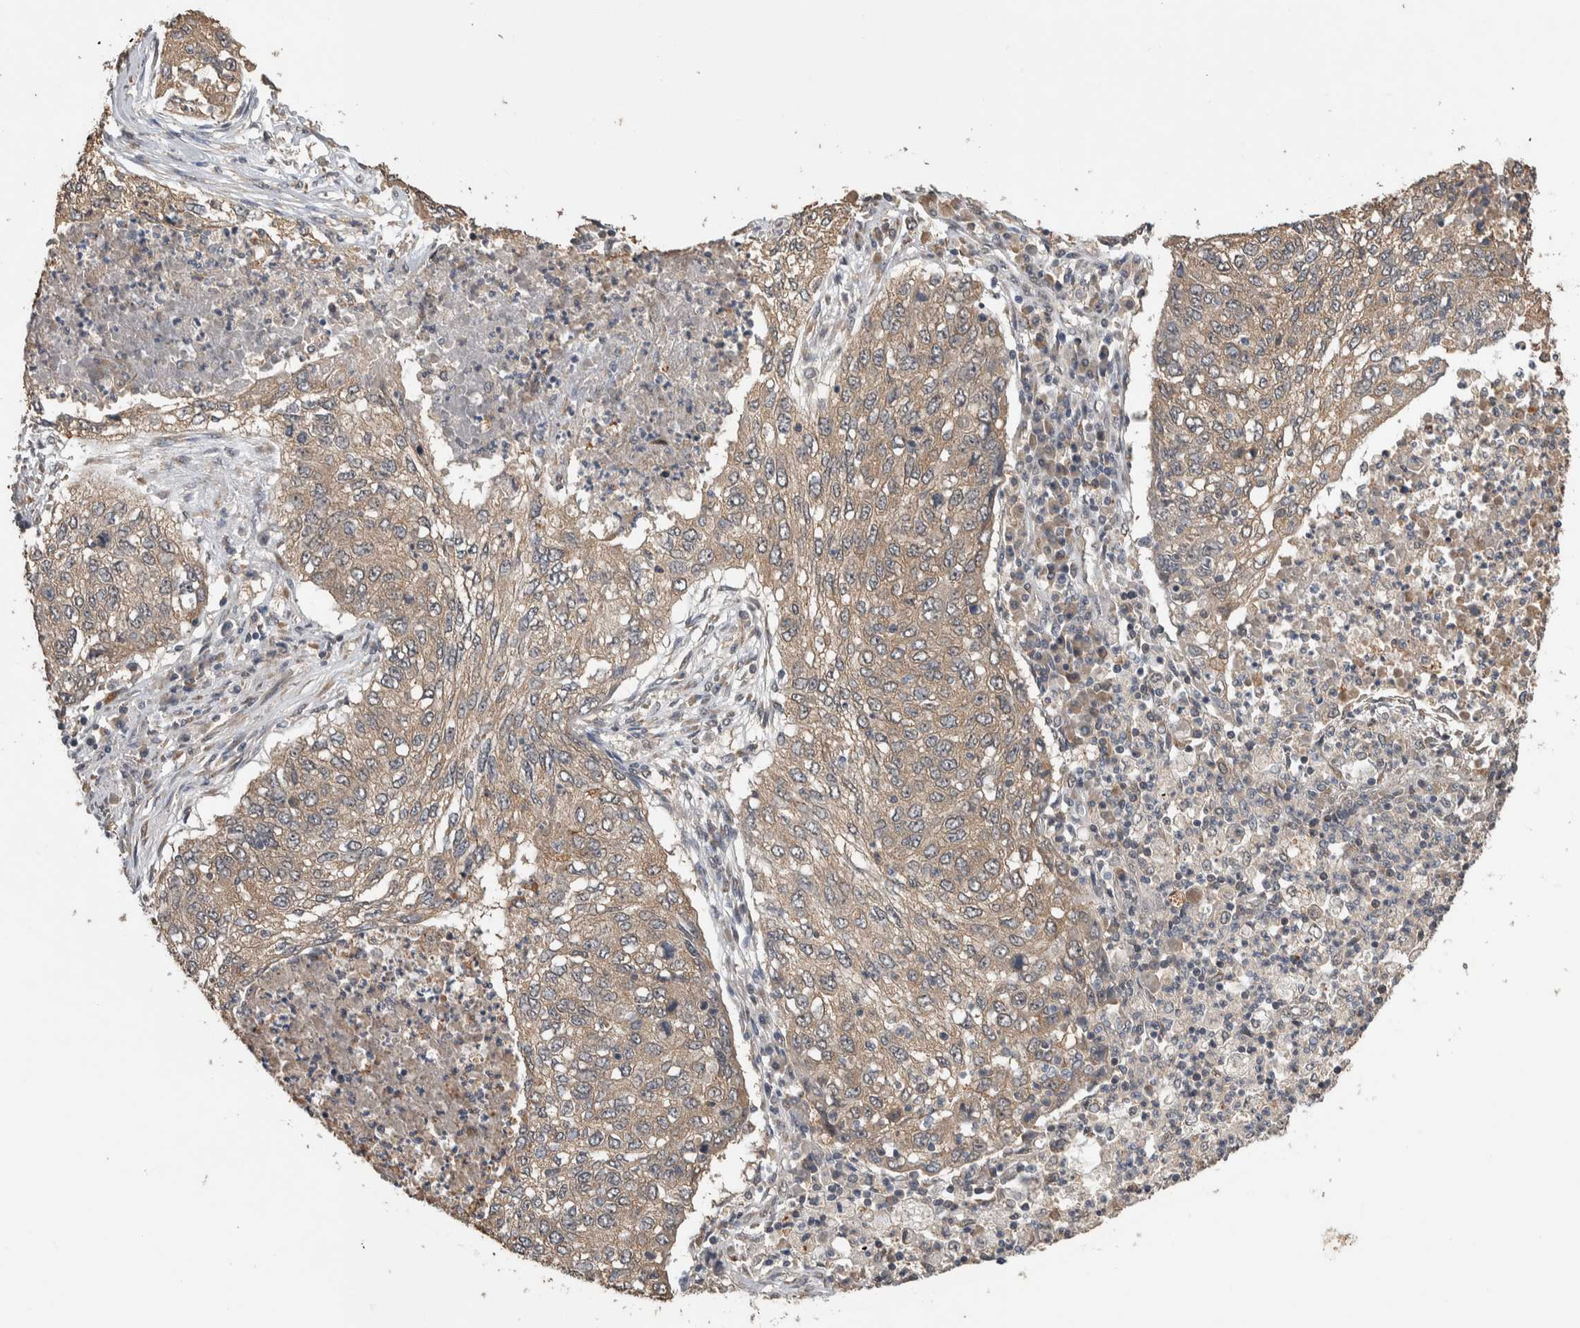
{"staining": {"intensity": "moderate", "quantity": ">75%", "location": "cytoplasmic/membranous"}, "tissue": "lung cancer", "cell_type": "Tumor cells", "image_type": "cancer", "snomed": [{"axis": "morphology", "description": "Squamous cell carcinoma, NOS"}, {"axis": "topography", "description": "Lung"}], "caption": "Immunohistochemical staining of lung squamous cell carcinoma shows moderate cytoplasmic/membranous protein staining in approximately >75% of tumor cells.", "gene": "DVL2", "patient": {"sex": "female", "age": 63}}